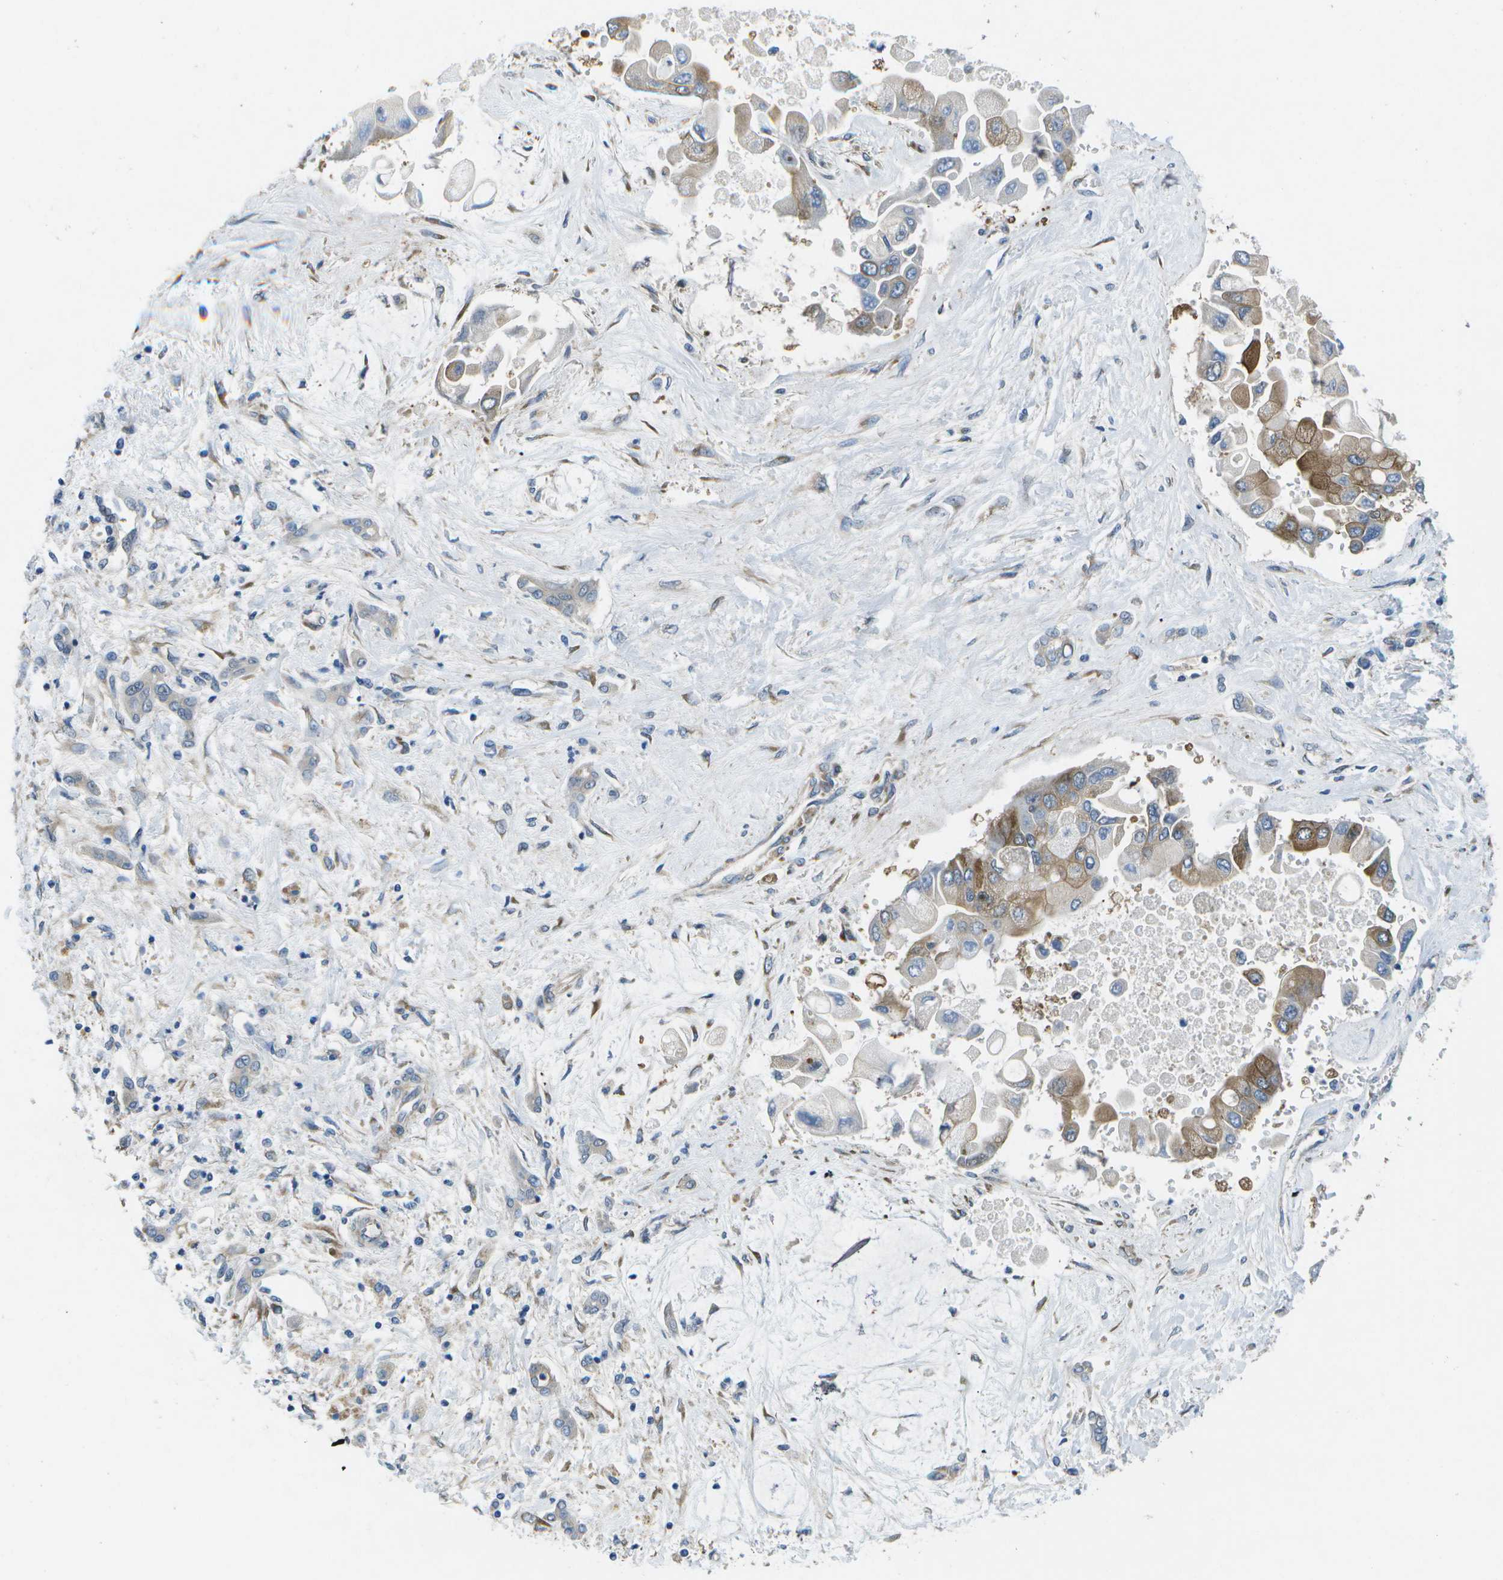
{"staining": {"intensity": "moderate", "quantity": "<25%", "location": "cytoplasmic/membranous"}, "tissue": "liver cancer", "cell_type": "Tumor cells", "image_type": "cancer", "snomed": [{"axis": "morphology", "description": "Cholangiocarcinoma"}, {"axis": "topography", "description": "Liver"}], "caption": "A low amount of moderate cytoplasmic/membranous positivity is appreciated in approximately <25% of tumor cells in cholangiocarcinoma (liver) tissue.", "gene": "P3H1", "patient": {"sex": "male", "age": 50}}